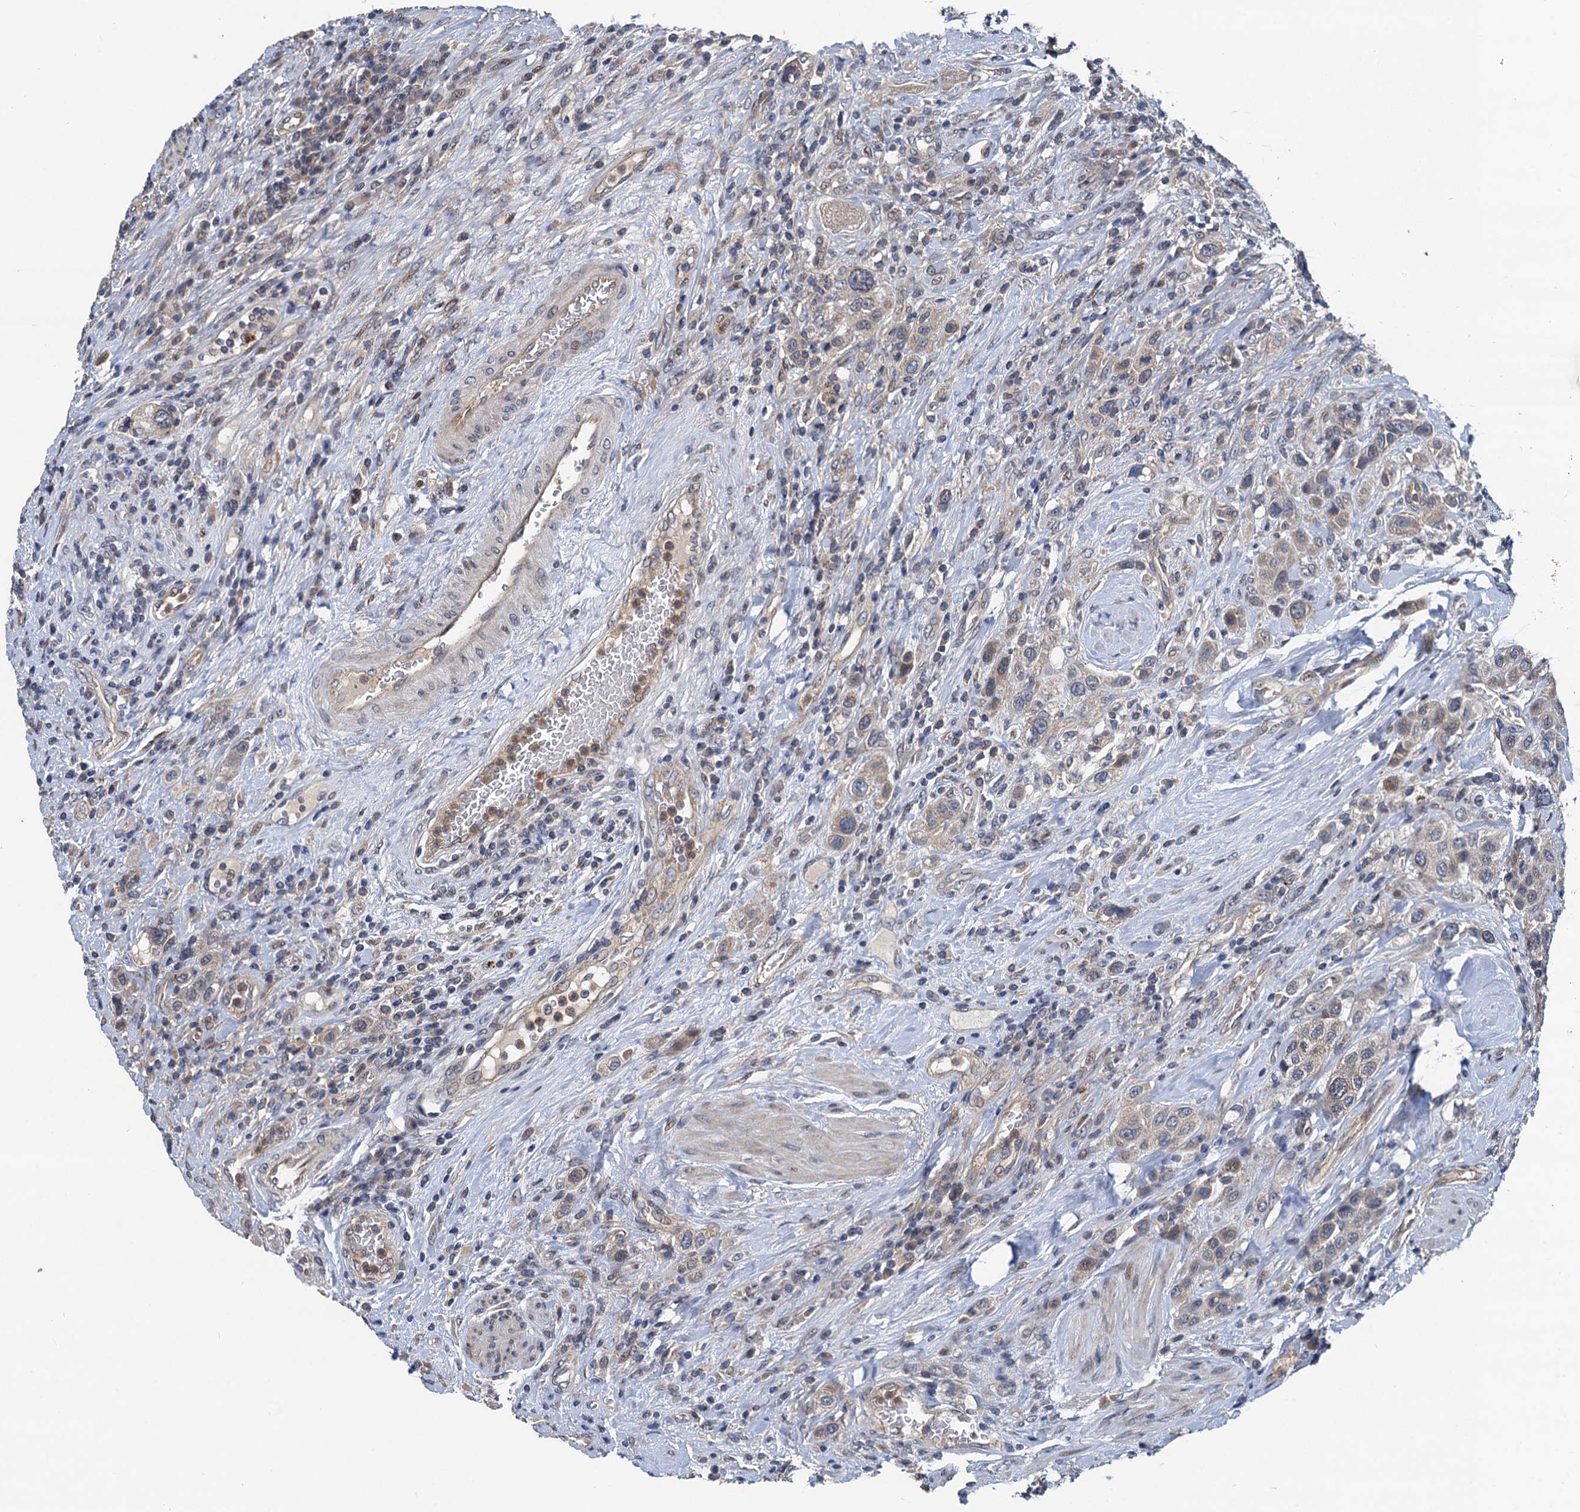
{"staining": {"intensity": "negative", "quantity": "none", "location": "none"}, "tissue": "urothelial cancer", "cell_type": "Tumor cells", "image_type": "cancer", "snomed": [{"axis": "morphology", "description": "Urothelial carcinoma, High grade"}, {"axis": "topography", "description": "Urinary bladder"}], "caption": "Human urothelial carcinoma (high-grade) stained for a protein using immunohistochemistry (IHC) shows no staining in tumor cells.", "gene": "NLRP10", "patient": {"sex": "male", "age": 50}}